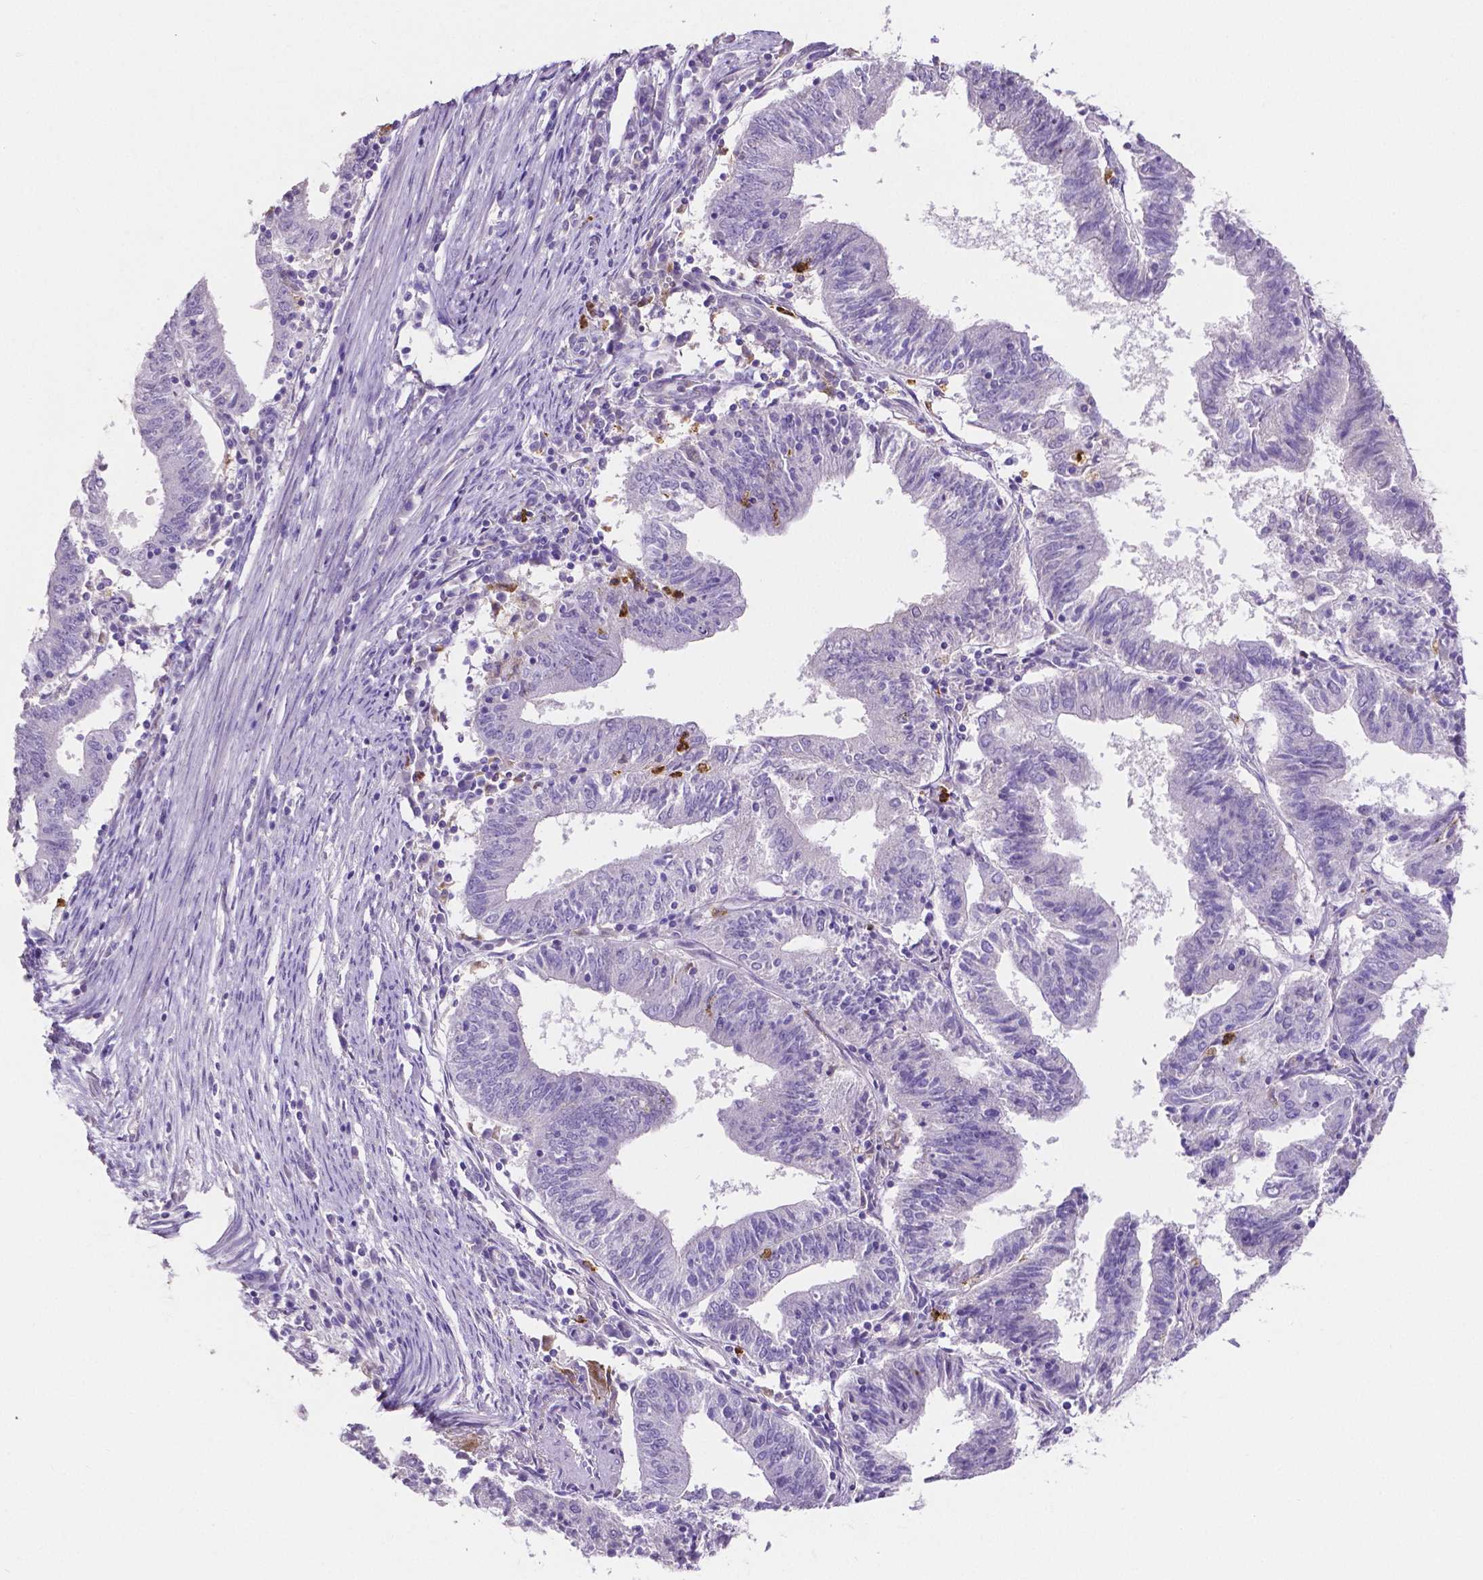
{"staining": {"intensity": "negative", "quantity": "none", "location": "none"}, "tissue": "endometrial cancer", "cell_type": "Tumor cells", "image_type": "cancer", "snomed": [{"axis": "morphology", "description": "Adenocarcinoma, NOS"}, {"axis": "topography", "description": "Endometrium"}], "caption": "Immunohistochemical staining of adenocarcinoma (endometrial) demonstrates no significant staining in tumor cells.", "gene": "MMP9", "patient": {"sex": "female", "age": 82}}